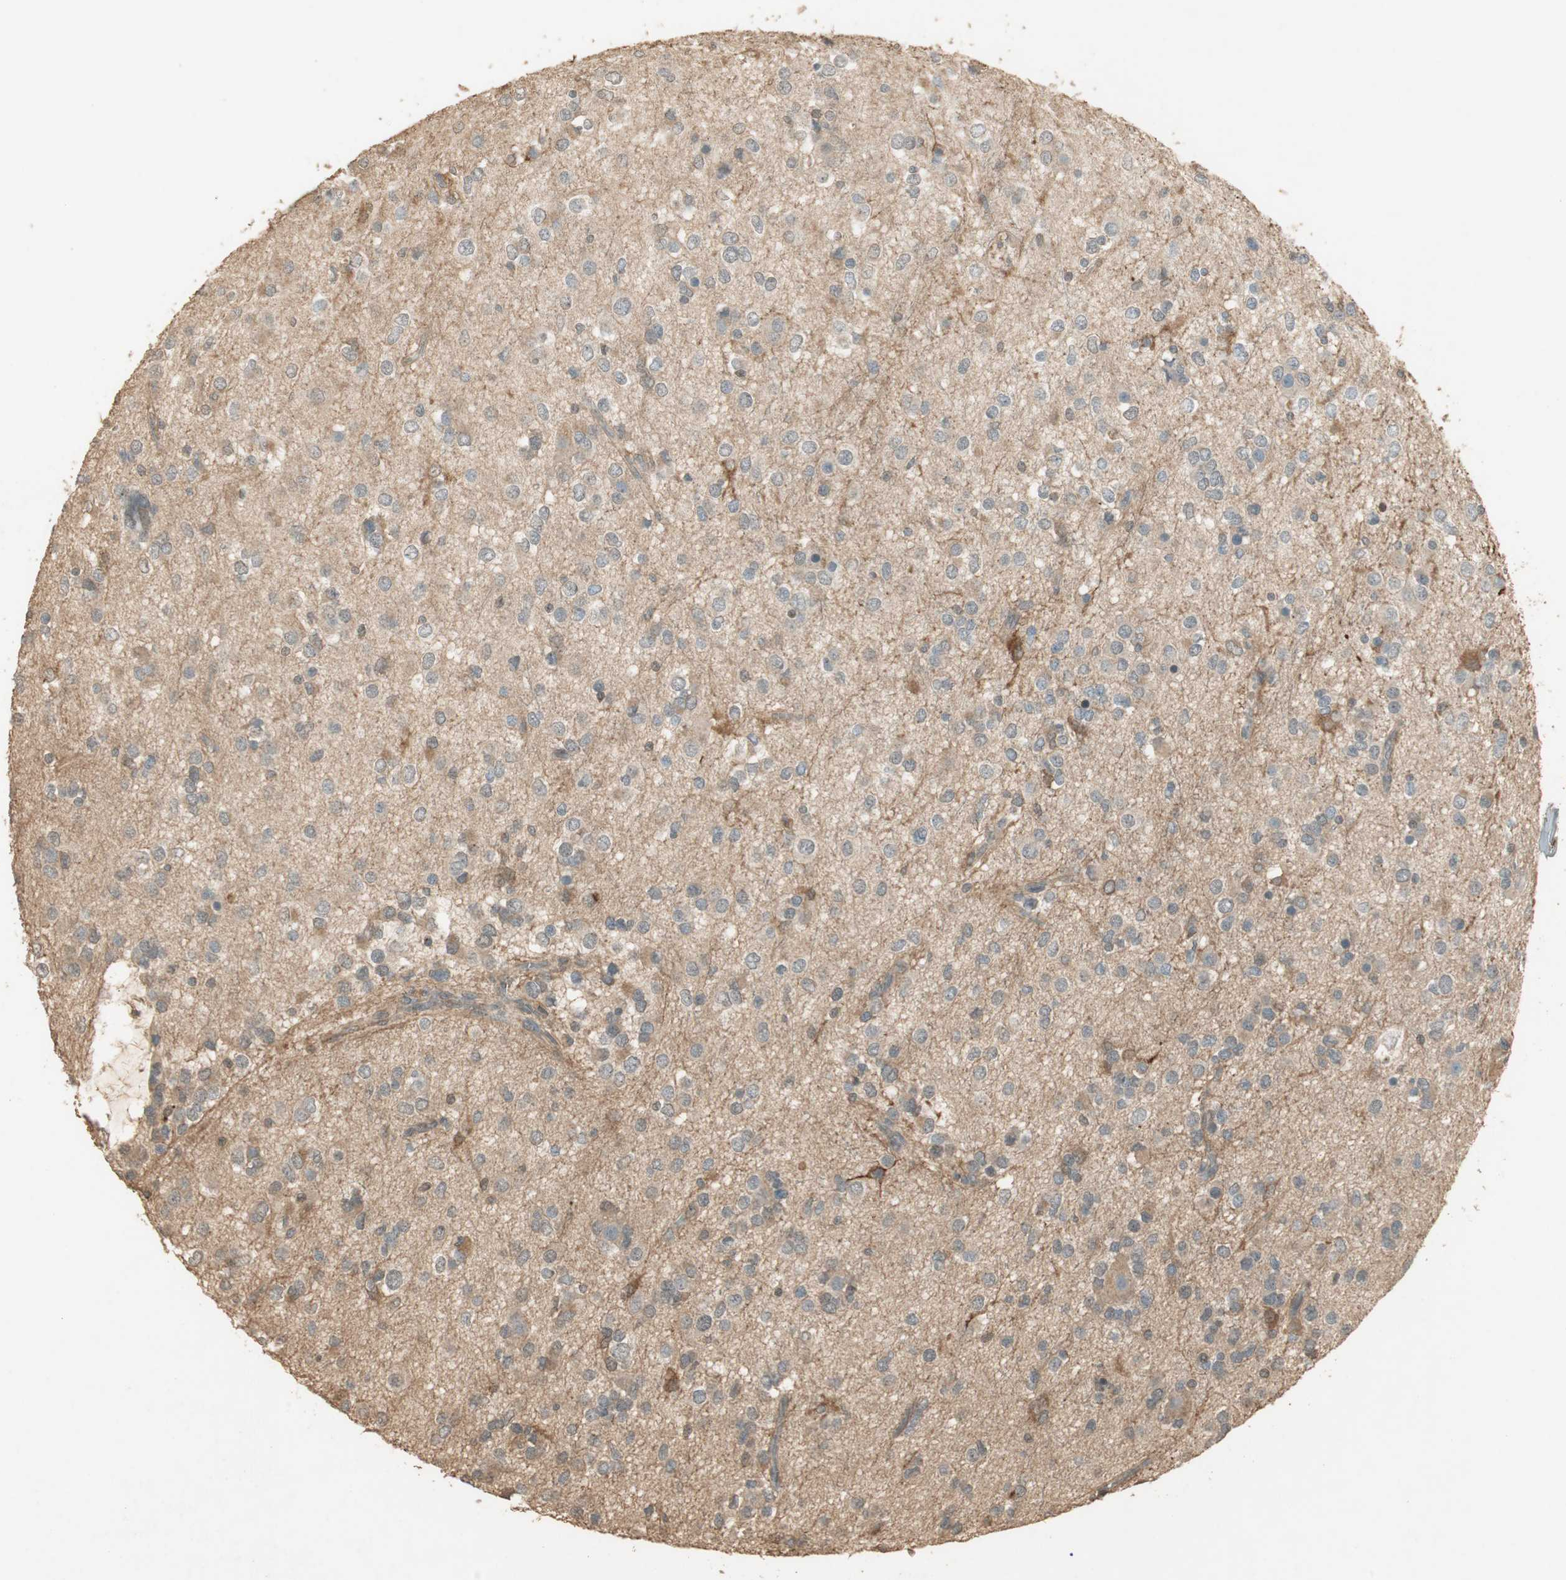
{"staining": {"intensity": "moderate", "quantity": ">75%", "location": "cytoplasmic/membranous"}, "tissue": "glioma", "cell_type": "Tumor cells", "image_type": "cancer", "snomed": [{"axis": "morphology", "description": "Glioma, malignant, Low grade"}, {"axis": "topography", "description": "Brain"}], "caption": "Immunohistochemistry (IHC) photomicrograph of human glioma stained for a protein (brown), which displays medium levels of moderate cytoplasmic/membranous expression in about >75% of tumor cells.", "gene": "USP2", "patient": {"sex": "male", "age": 42}}